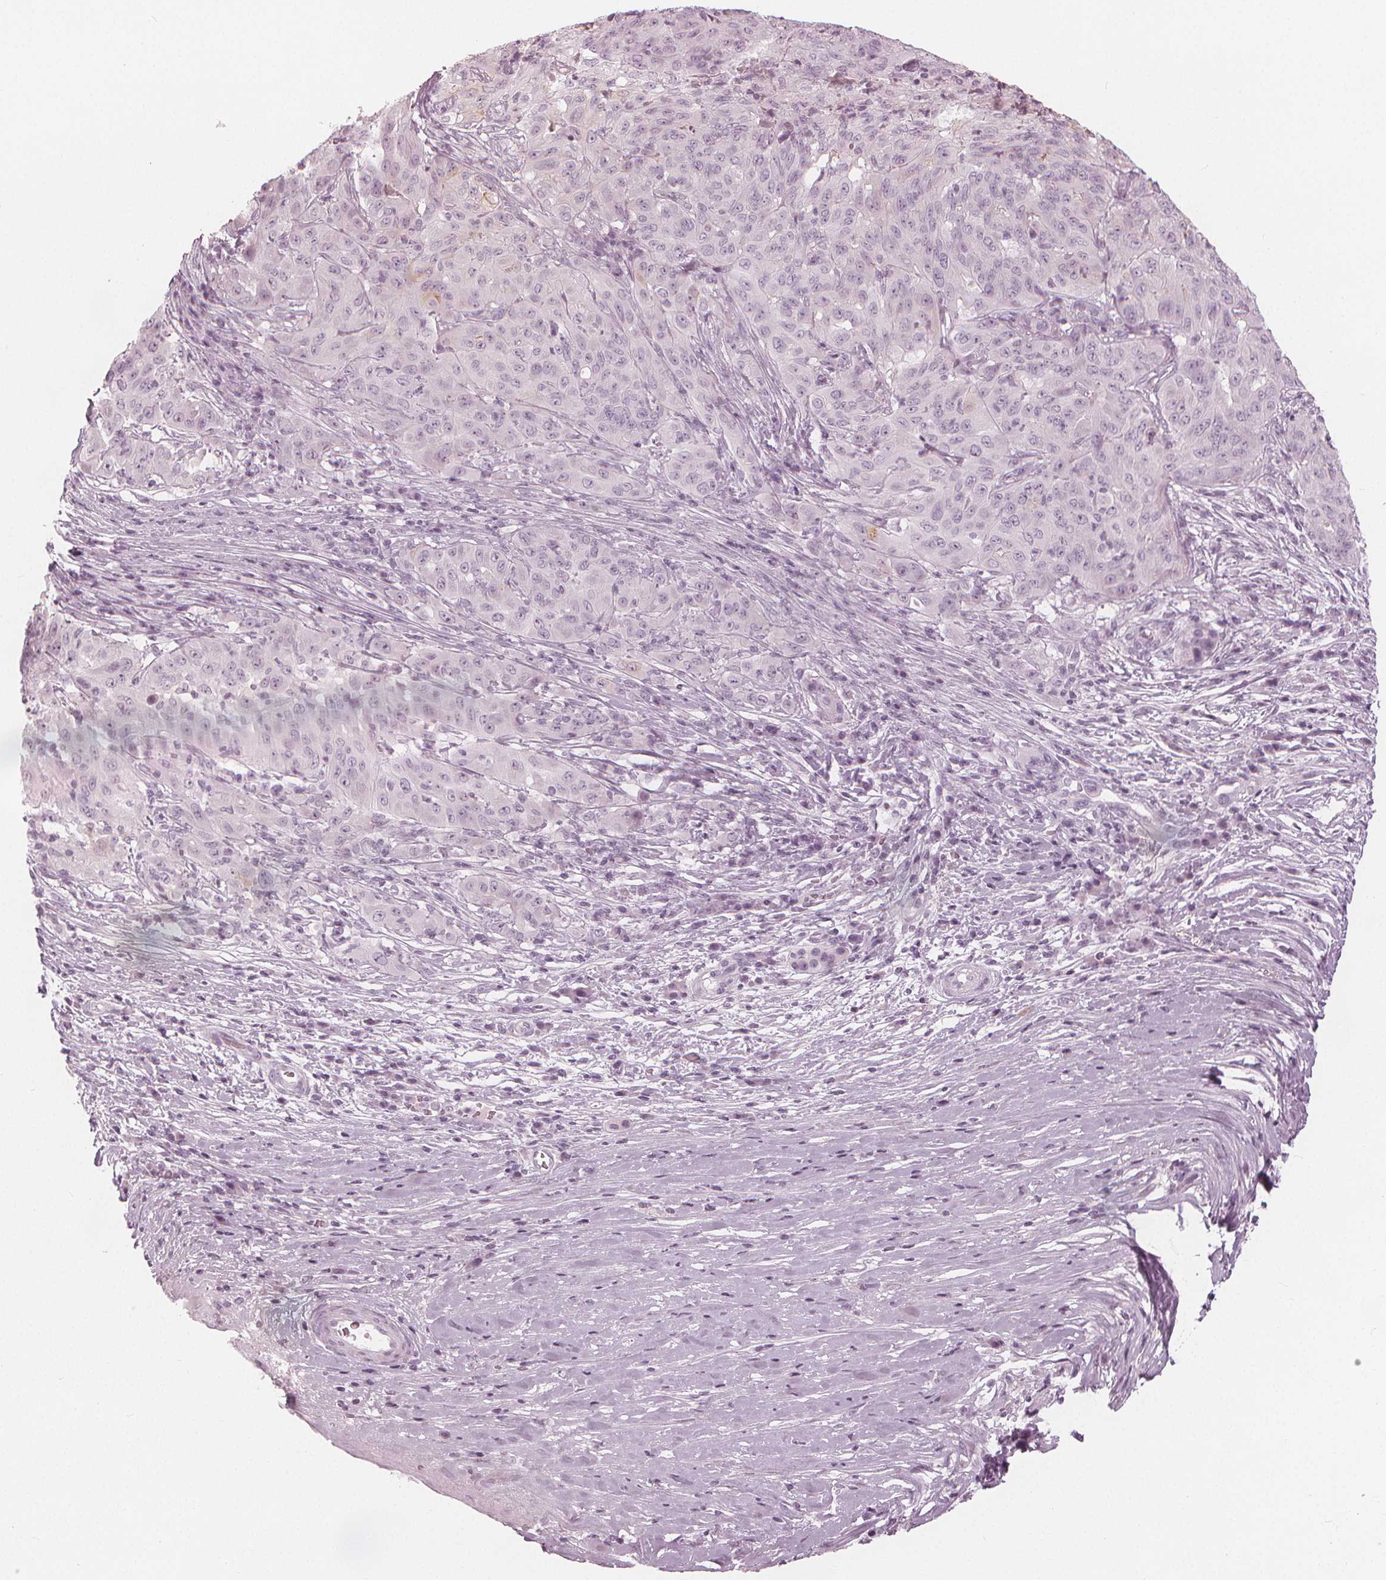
{"staining": {"intensity": "negative", "quantity": "none", "location": "none"}, "tissue": "pancreatic cancer", "cell_type": "Tumor cells", "image_type": "cancer", "snomed": [{"axis": "morphology", "description": "Adenocarcinoma, NOS"}, {"axis": "topography", "description": "Pancreas"}], "caption": "Human pancreatic adenocarcinoma stained for a protein using immunohistochemistry (IHC) exhibits no staining in tumor cells.", "gene": "PAEP", "patient": {"sex": "male", "age": 63}}